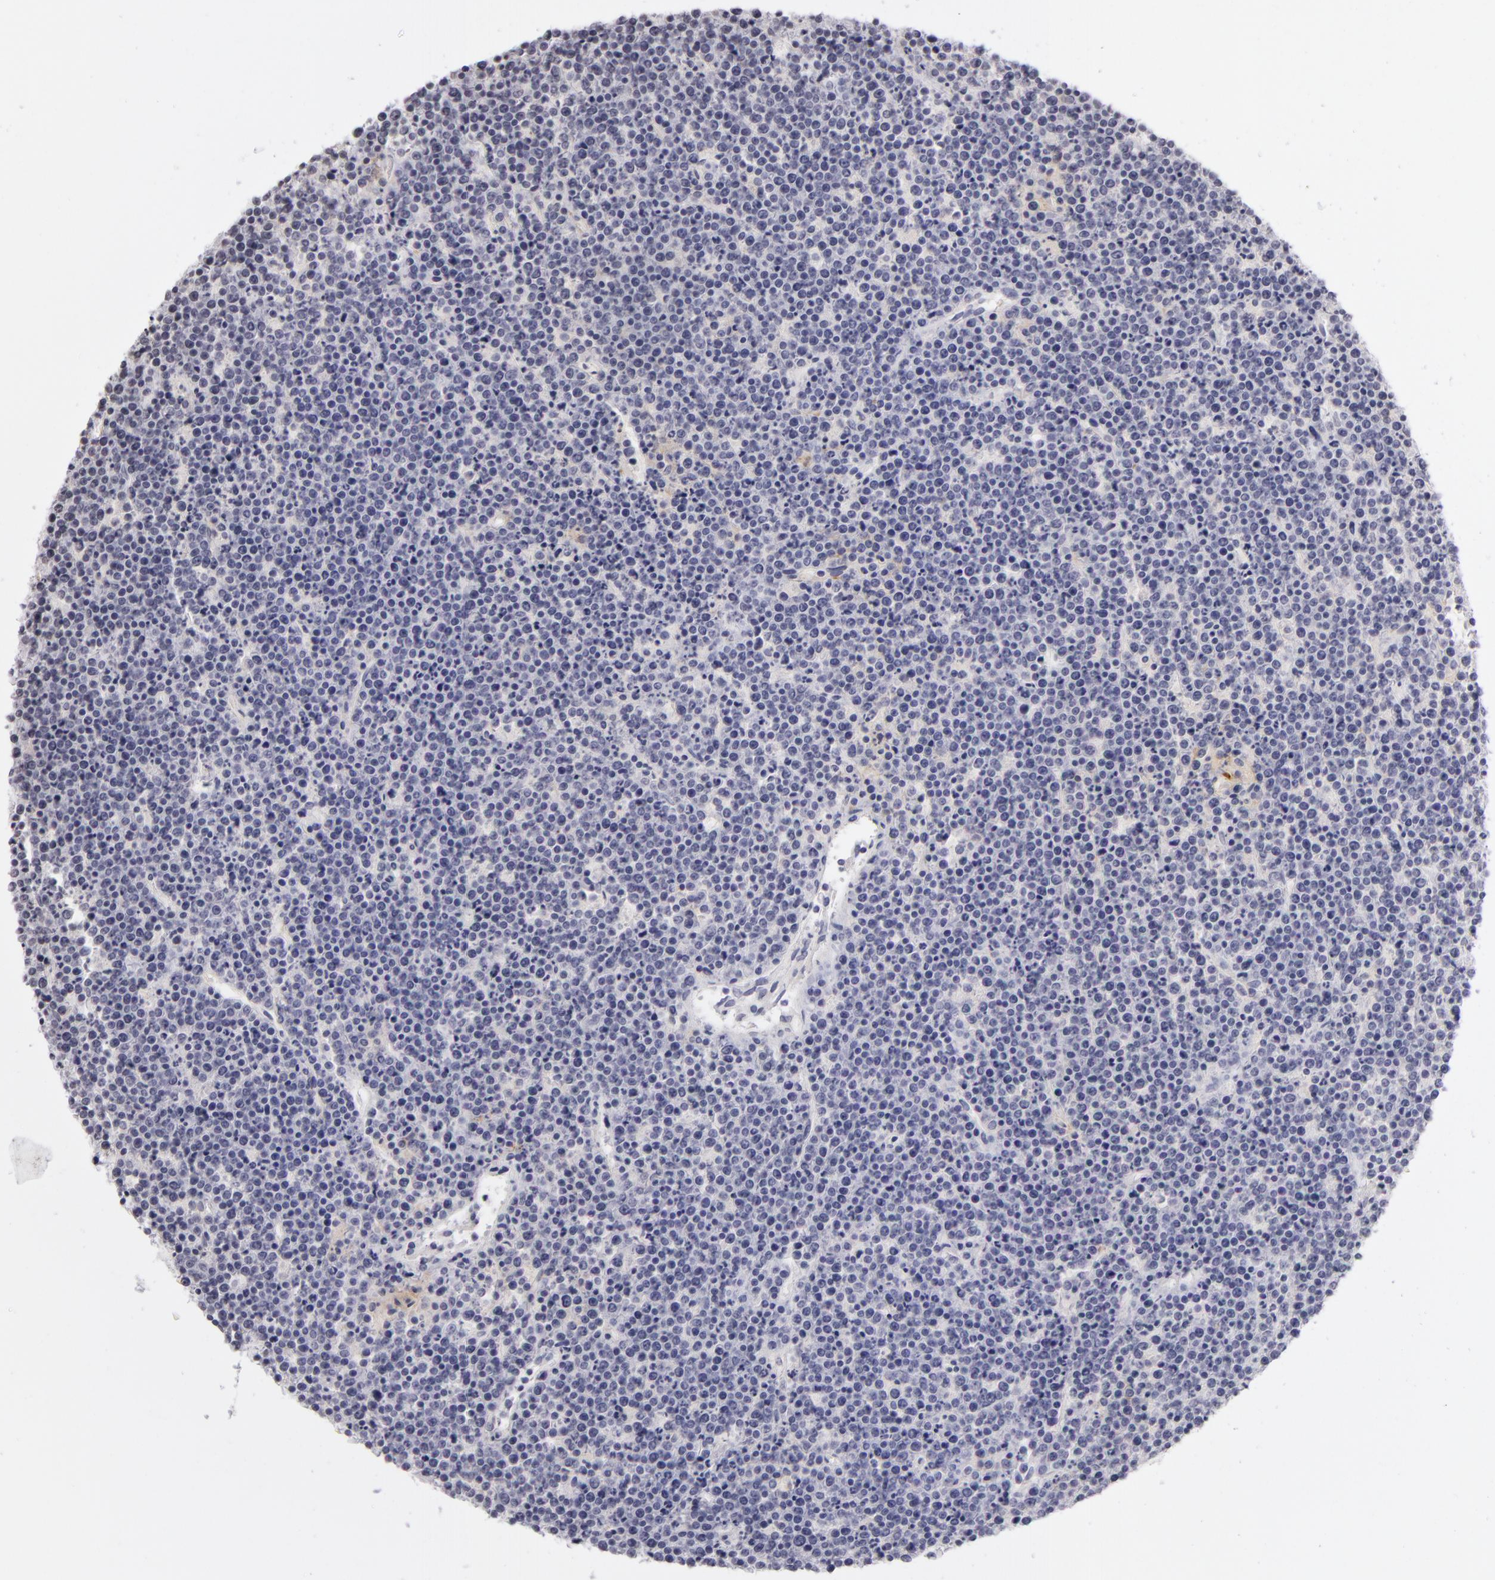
{"staining": {"intensity": "negative", "quantity": "none", "location": "none"}, "tissue": "lymphoma", "cell_type": "Tumor cells", "image_type": "cancer", "snomed": [{"axis": "morphology", "description": "Malignant lymphoma, non-Hodgkin's type, High grade"}, {"axis": "topography", "description": "Ovary"}], "caption": "An image of high-grade malignant lymphoma, non-Hodgkin's type stained for a protein exhibits no brown staining in tumor cells.", "gene": "CD40", "patient": {"sex": "female", "age": 56}}